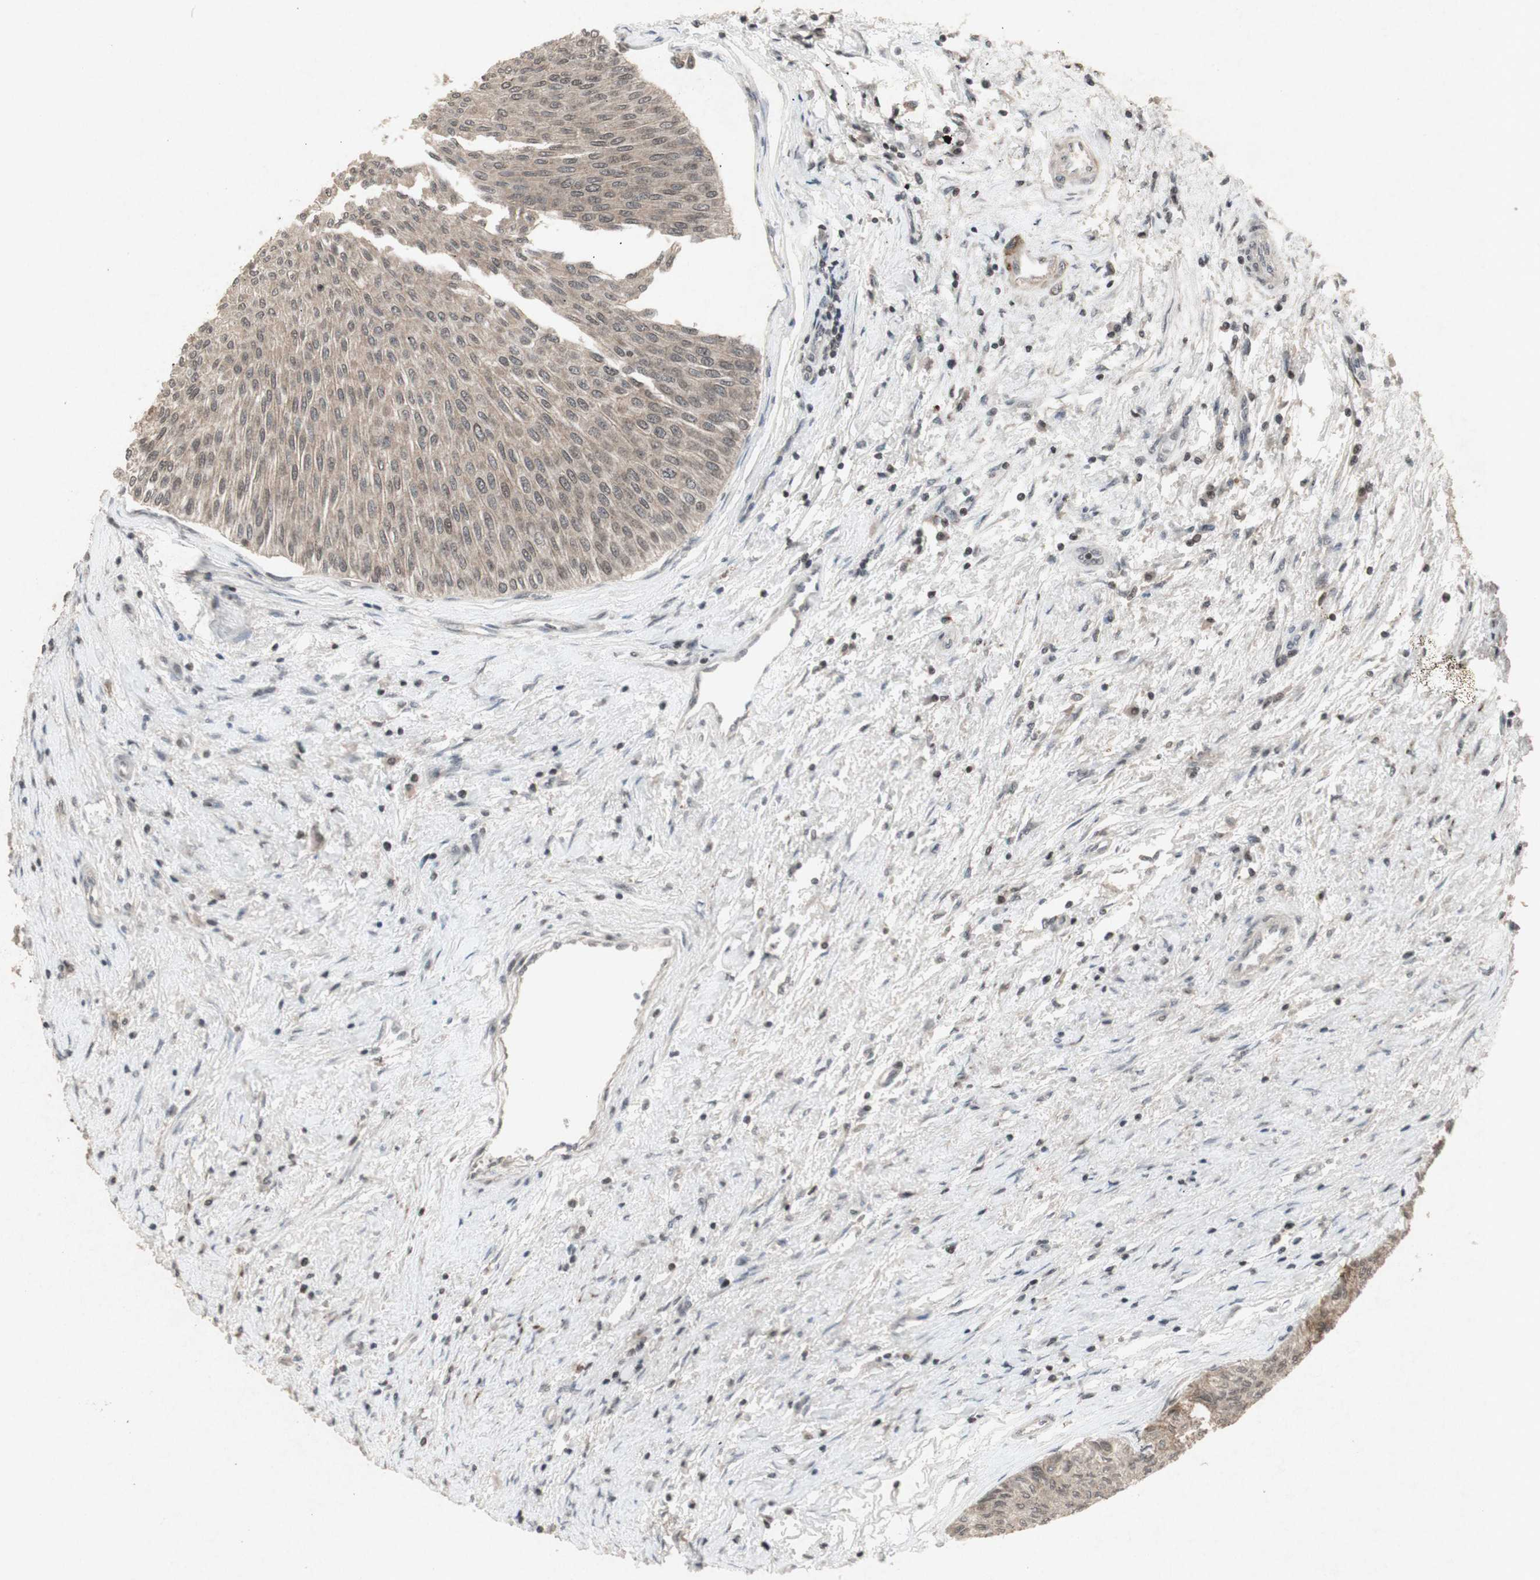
{"staining": {"intensity": "weak", "quantity": ">75%", "location": "cytoplasmic/membranous"}, "tissue": "urothelial cancer", "cell_type": "Tumor cells", "image_type": "cancer", "snomed": [{"axis": "morphology", "description": "Urothelial carcinoma, Low grade"}, {"axis": "topography", "description": "Urinary bladder"}], "caption": "Immunohistochemical staining of human urothelial carcinoma (low-grade) reveals low levels of weak cytoplasmic/membranous protein expression in approximately >75% of tumor cells.", "gene": "PLXNA1", "patient": {"sex": "male", "age": 78}}